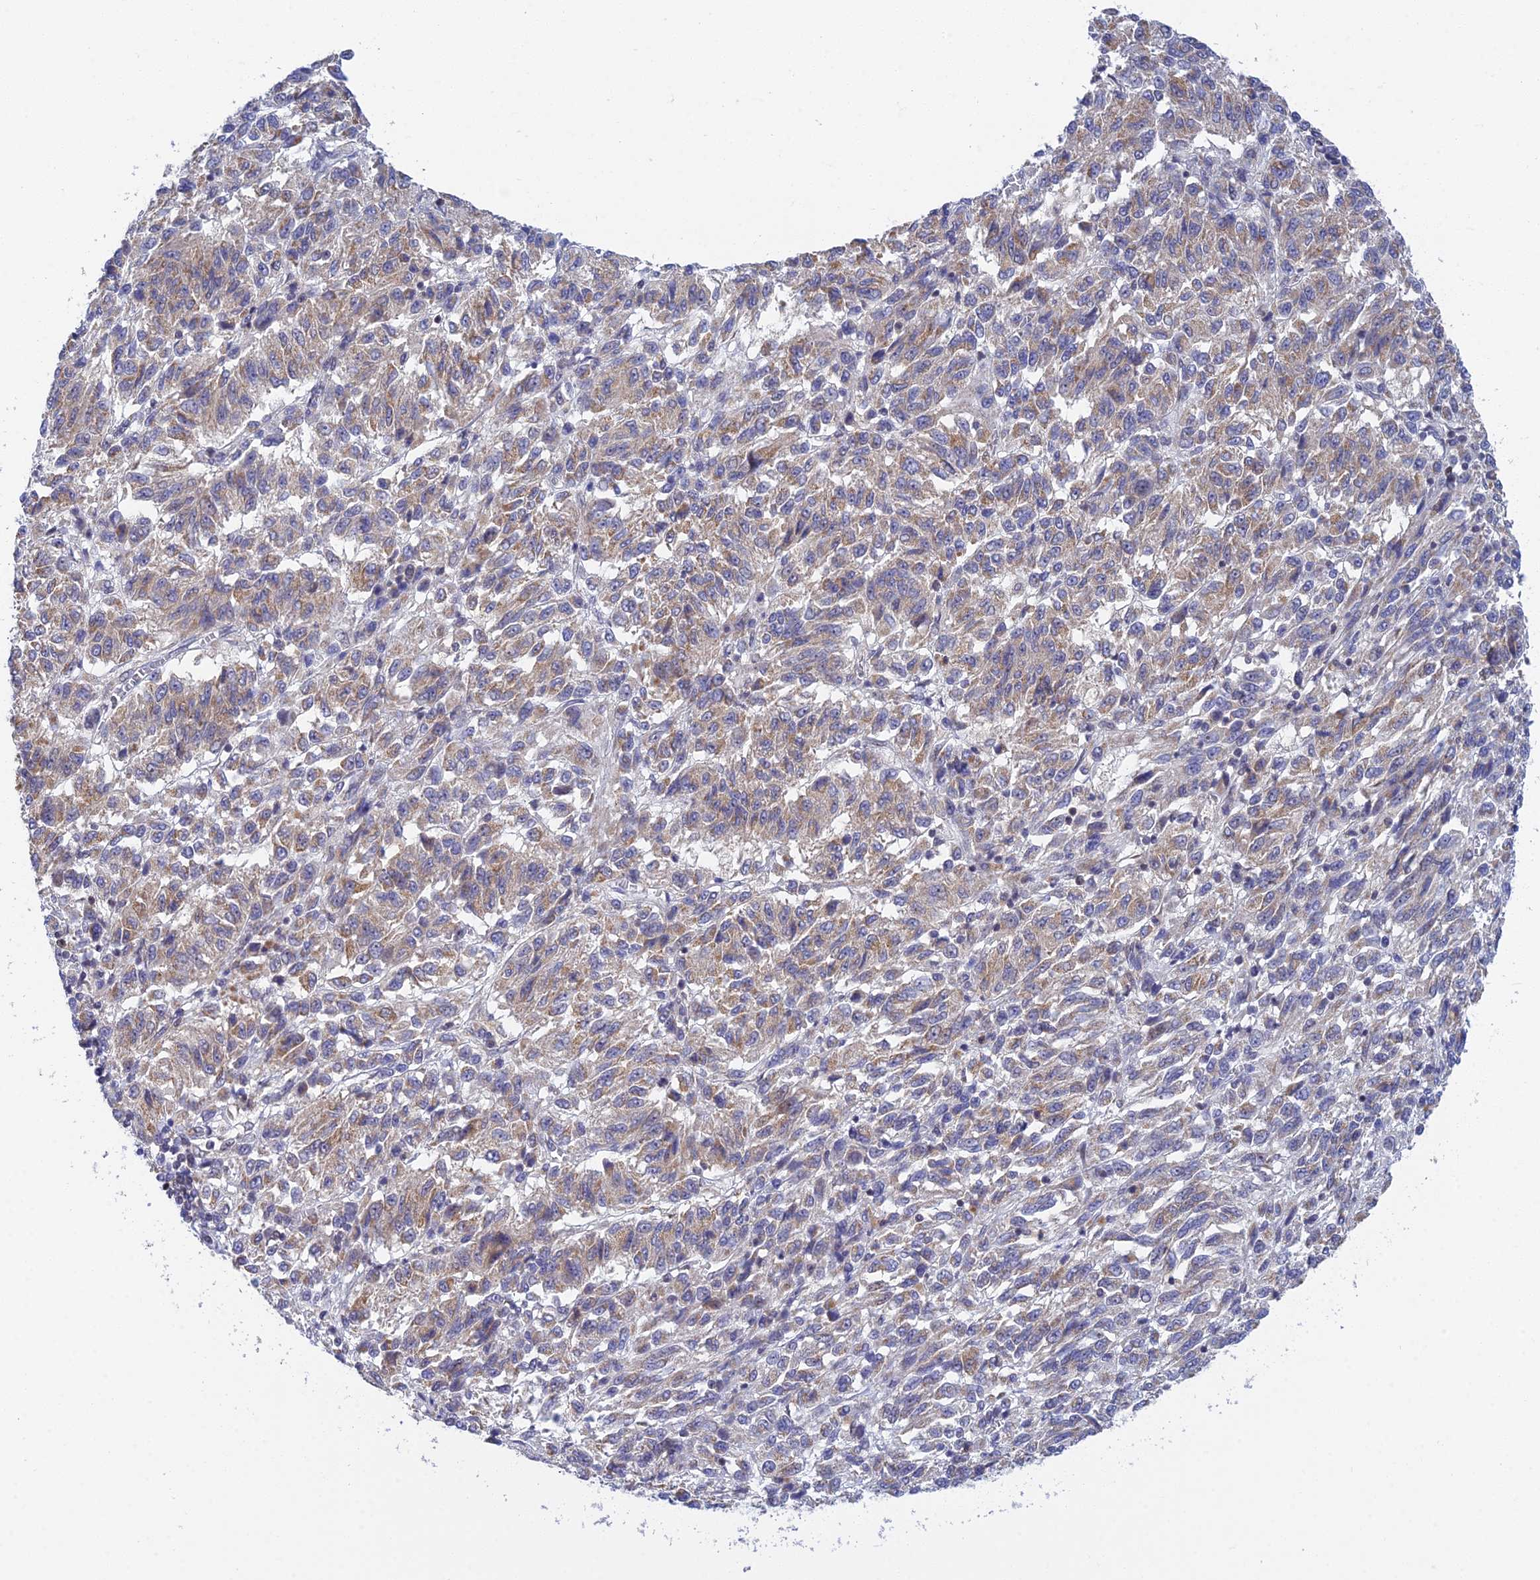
{"staining": {"intensity": "weak", "quantity": ">75%", "location": "cytoplasmic/membranous"}, "tissue": "melanoma", "cell_type": "Tumor cells", "image_type": "cancer", "snomed": [{"axis": "morphology", "description": "Malignant melanoma, Metastatic site"}, {"axis": "topography", "description": "Lung"}], "caption": "Malignant melanoma (metastatic site) stained with DAB (3,3'-diaminobenzidine) IHC reveals low levels of weak cytoplasmic/membranous positivity in approximately >75% of tumor cells. (DAB (3,3'-diaminobenzidine) = brown stain, brightfield microscopy at high magnification).", "gene": "ELOA2", "patient": {"sex": "male", "age": 64}}